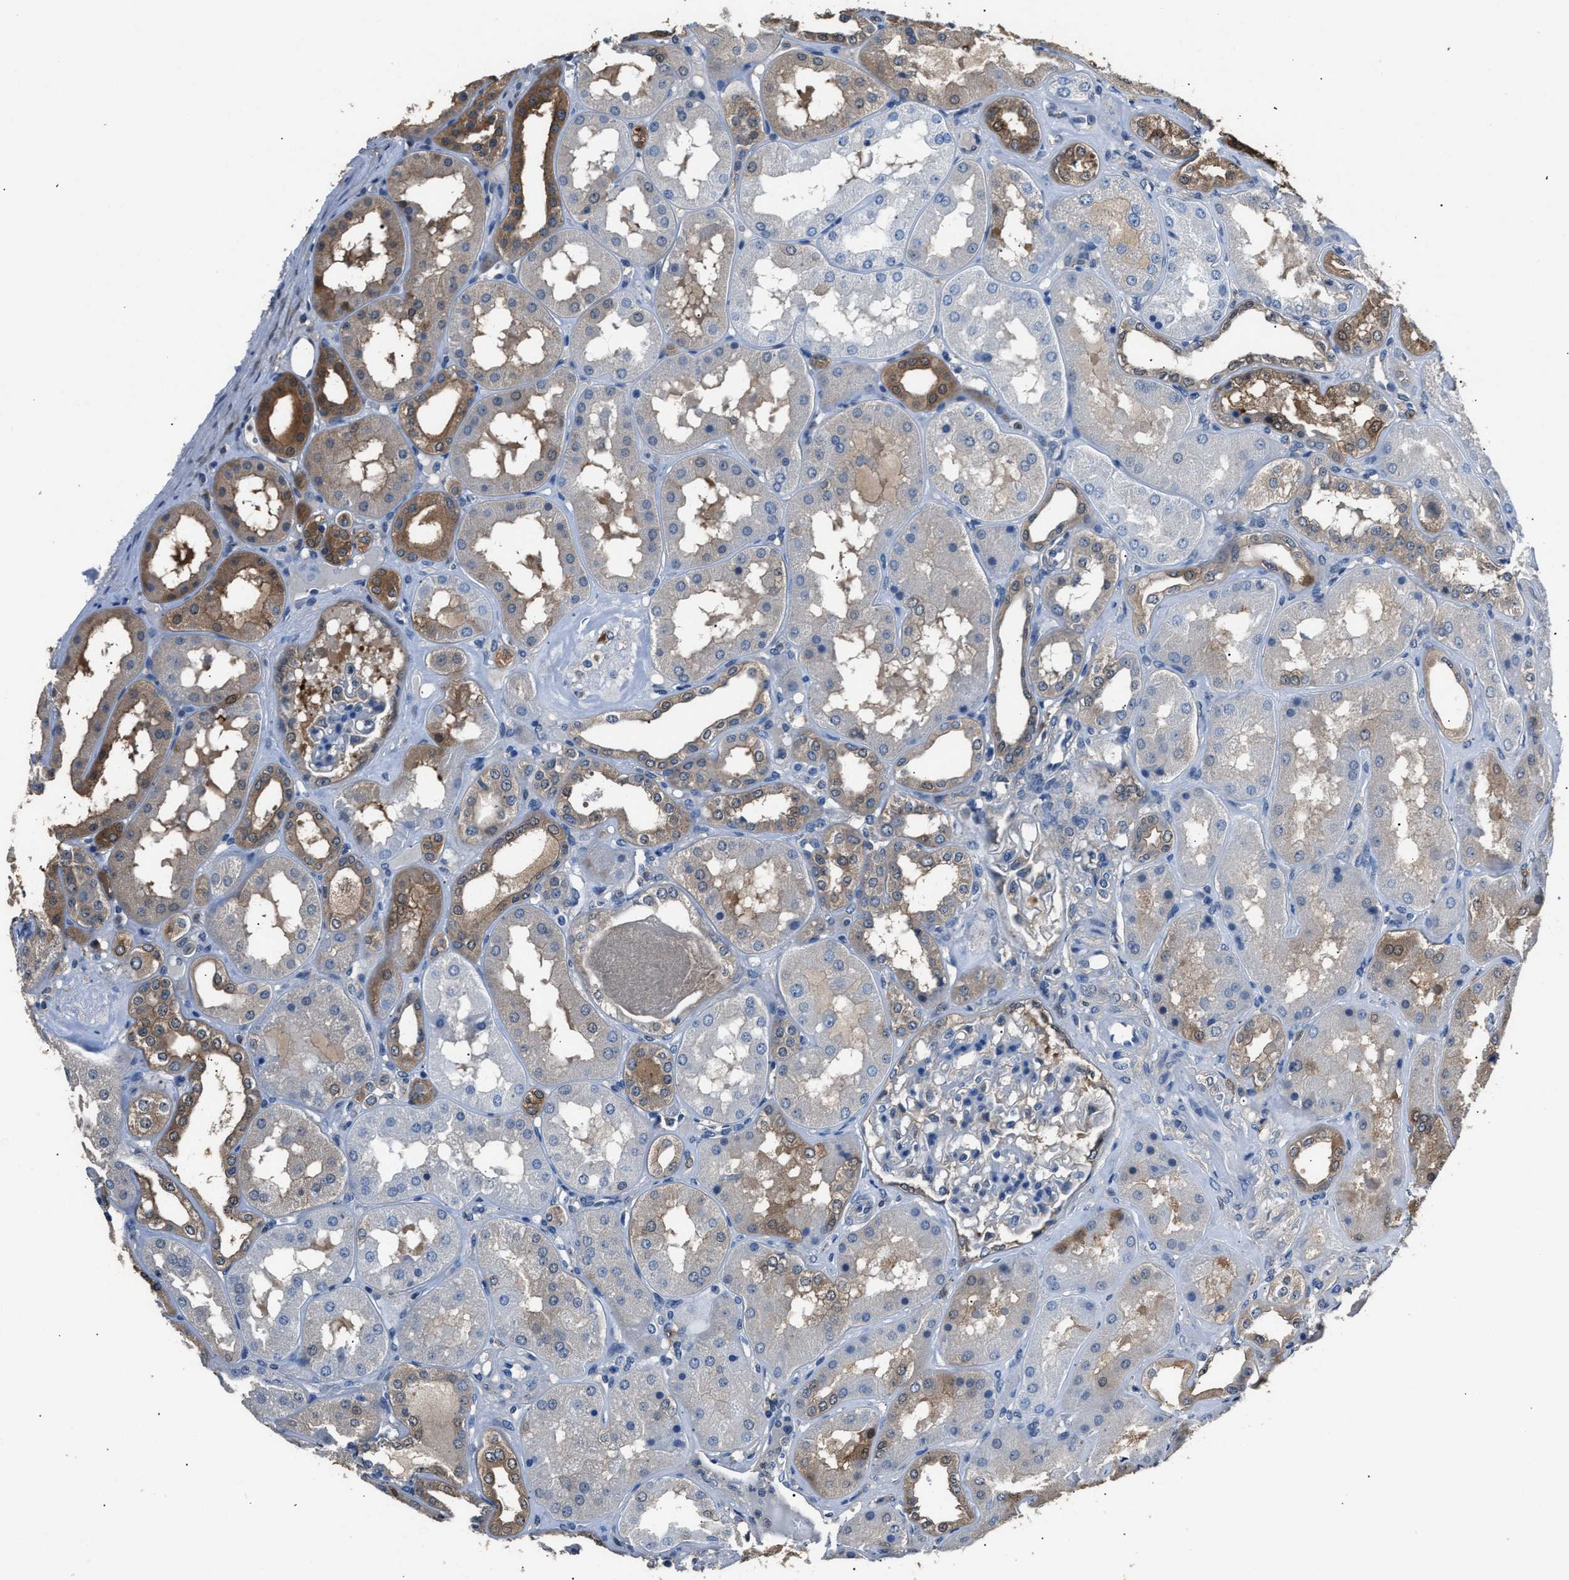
{"staining": {"intensity": "weak", "quantity": "<25%", "location": "cytoplasmic/membranous"}, "tissue": "kidney", "cell_type": "Cells in glomeruli", "image_type": "normal", "snomed": [{"axis": "morphology", "description": "Normal tissue, NOS"}, {"axis": "topography", "description": "Kidney"}], "caption": "An immunohistochemistry (IHC) histopathology image of benign kidney is shown. There is no staining in cells in glomeruli of kidney.", "gene": "GSTP1", "patient": {"sex": "female", "age": 56}}